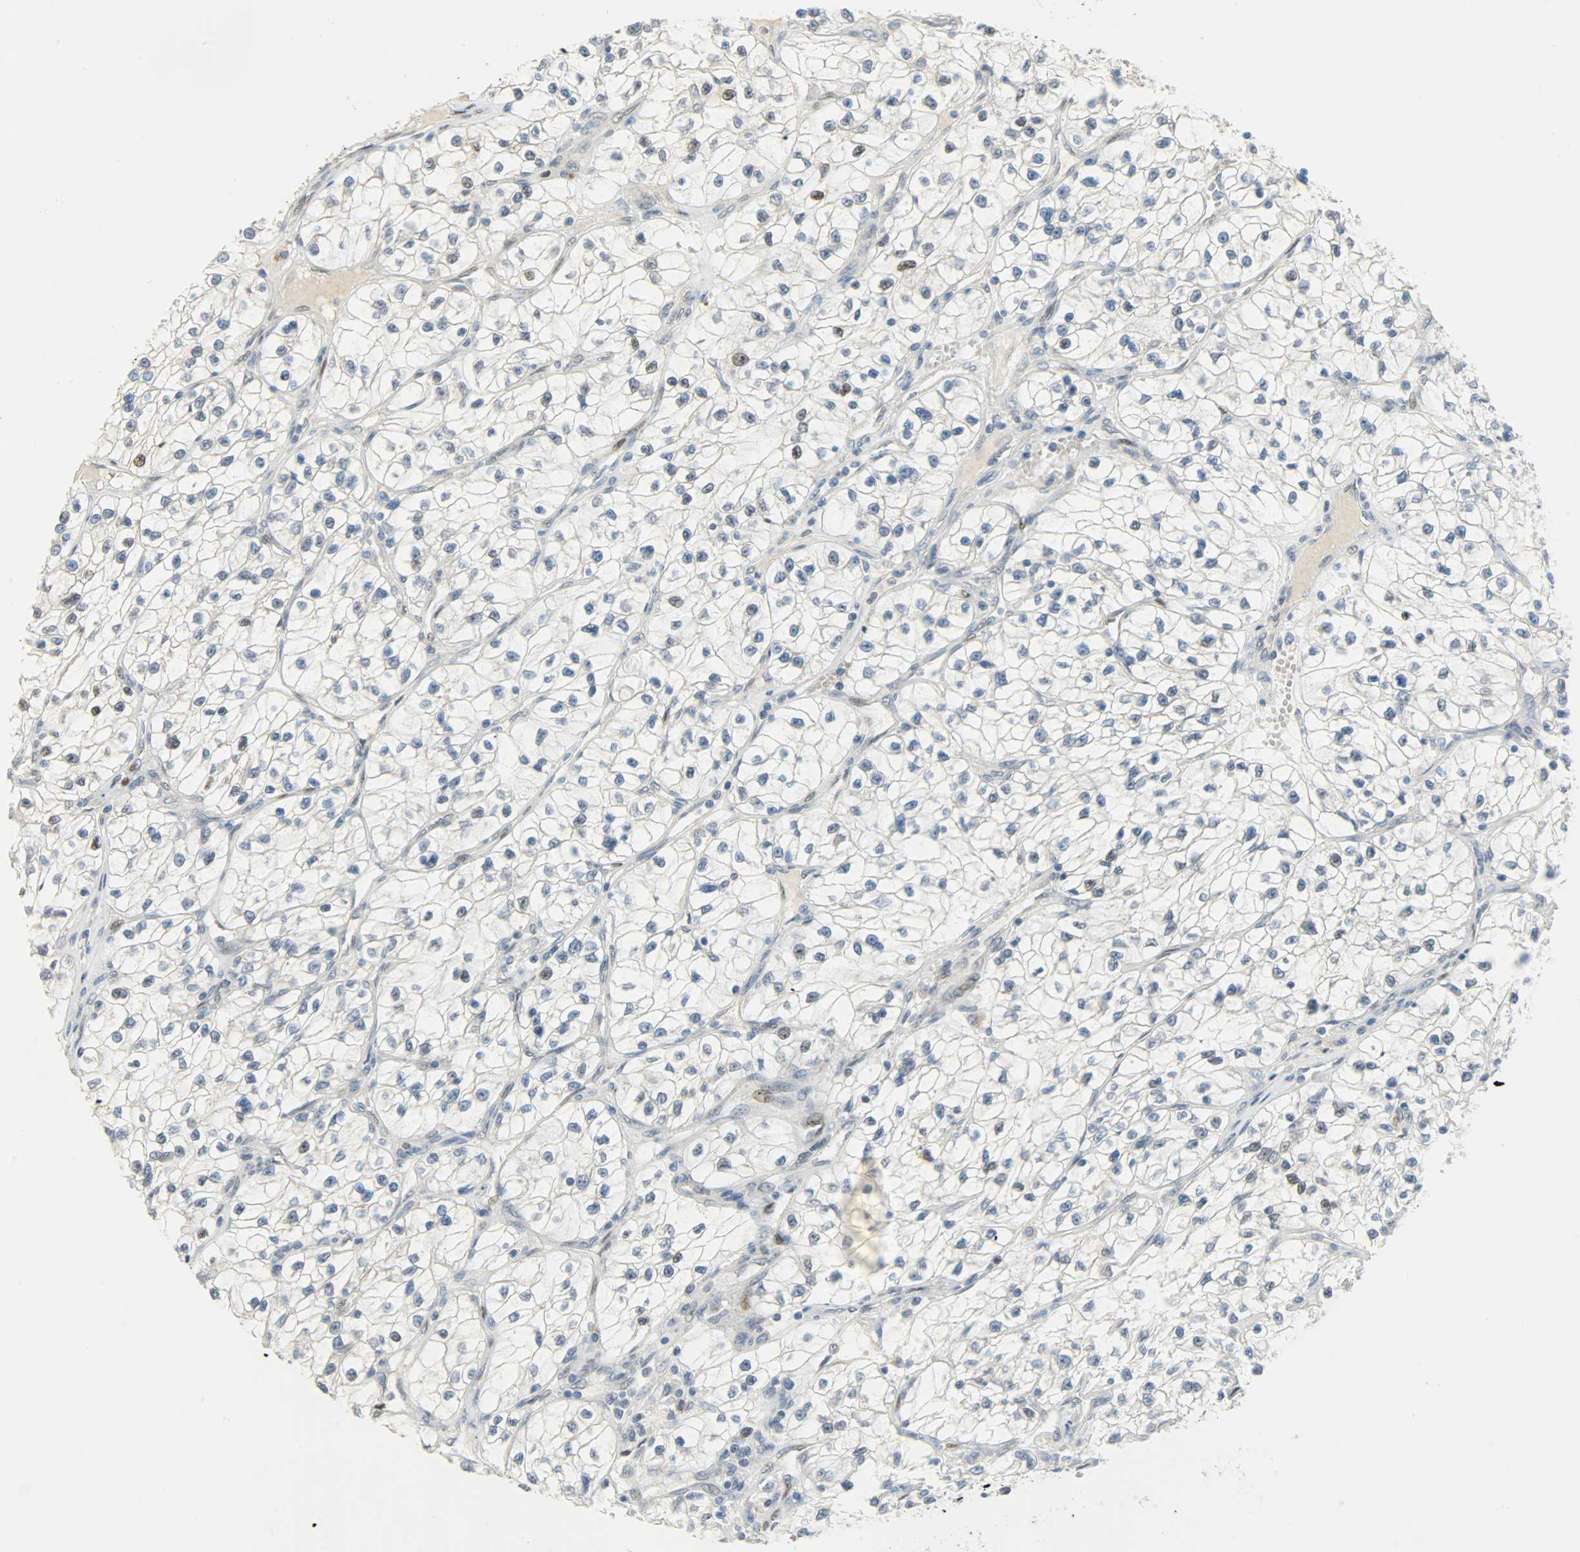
{"staining": {"intensity": "negative", "quantity": "none", "location": "none"}, "tissue": "renal cancer", "cell_type": "Tumor cells", "image_type": "cancer", "snomed": [{"axis": "morphology", "description": "Adenocarcinoma, NOS"}, {"axis": "topography", "description": "Kidney"}], "caption": "DAB (3,3'-diaminobenzidine) immunohistochemical staining of renal adenocarcinoma displays no significant expression in tumor cells. Nuclei are stained in blue.", "gene": "JUNB", "patient": {"sex": "female", "age": 57}}